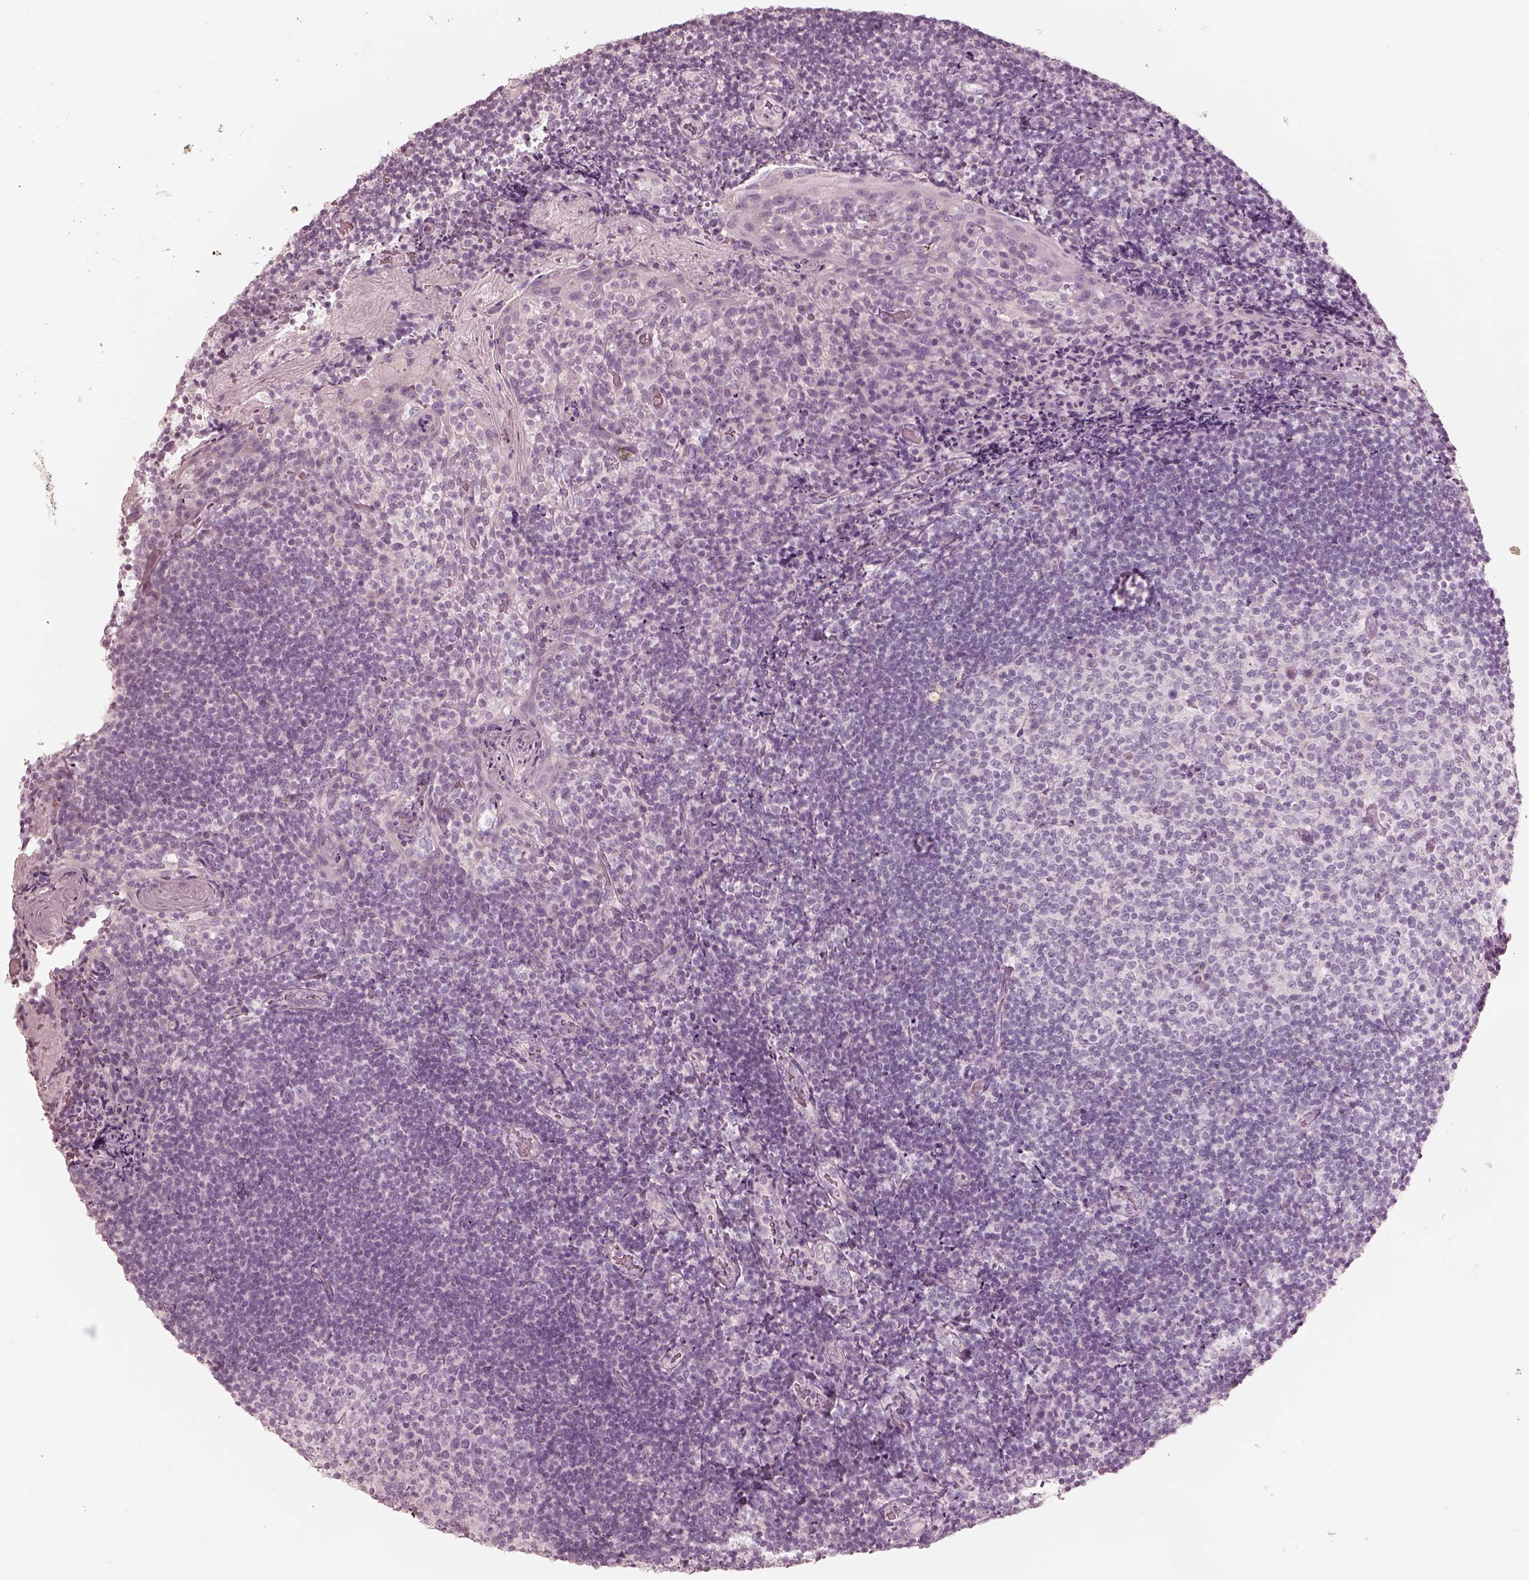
{"staining": {"intensity": "negative", "quantity": "none", "location": "none"}, "tissue": "tonsil", "cell_type": "Germinal center cells", "image_type": "normal", "snomed": [{"axis": "morphology", "description": "Normal tissue, NOS"}, {"axis": "topography", "description": "Tonsil"}], "caption": "IHC image of normal tonsil: human tonsil stained with DAB reveals no significant protein expression in germinal center cells. (Brightfield microscopy of DAB immunohistochemistry at high magnification).", "gene": "ZP4", "patient": {"sex": "female", "age": 10}}